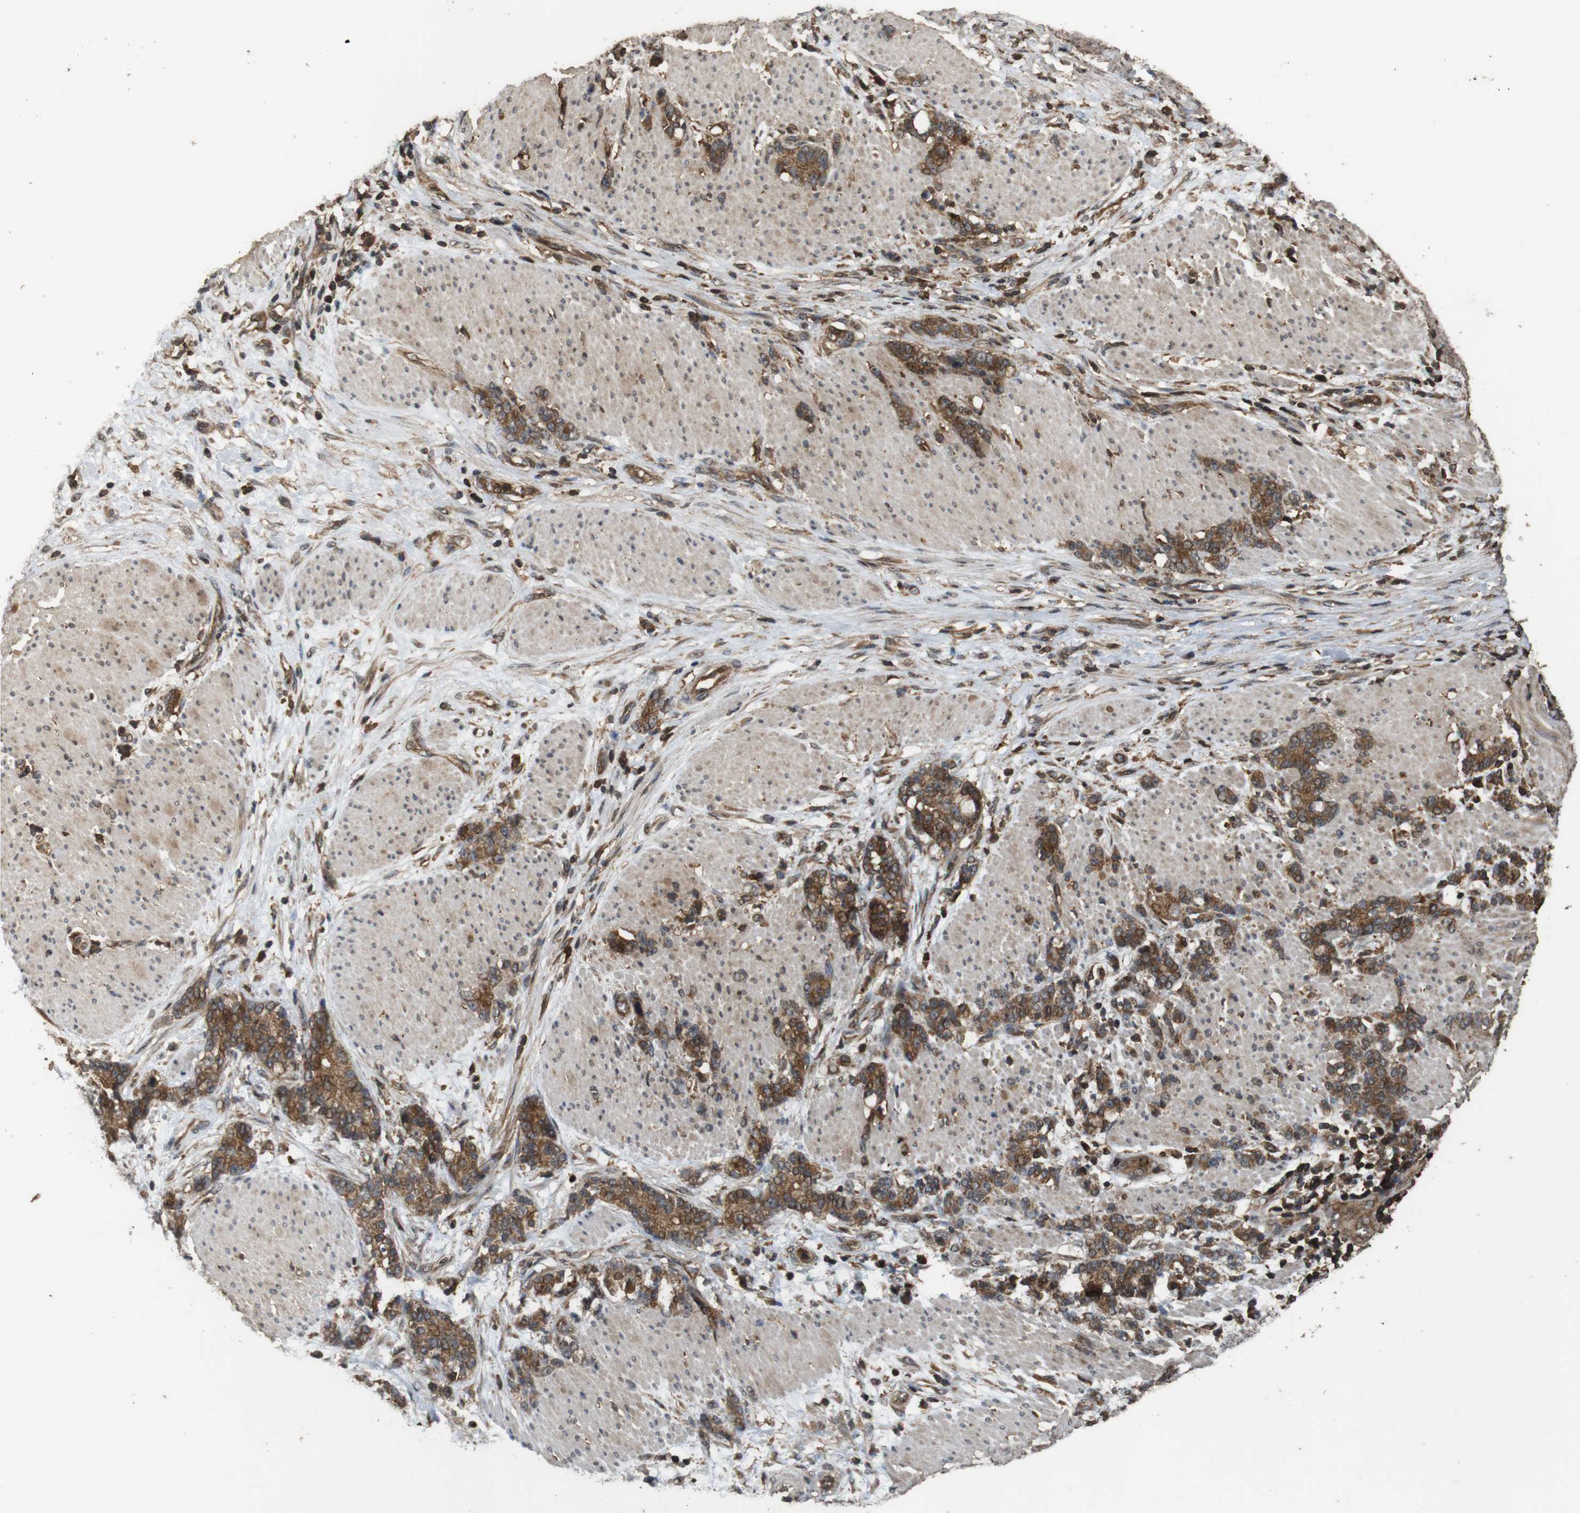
{"staining": {"intensity": "strong", "quantity": ">75%", "location": "cytoplasmic/membranous"}, "tissue": "stomach cancer", "cell_type": "Tumor cells", "image_type": "cancer", "snomed": [{"axis": "morphology", "description": "Adenocarcinoma, NOS"}, {"axis": "topography", "description": "Stomach, lower"}], "caption": "Approximately >75% of tumor cells in human stomach cancer exhibit strong cytoplasmic/membranous protein staining as visualized by brown immunohistochemical staining.", "gene": "BAG4", "patient": {"sex": "male", "age": 88}}